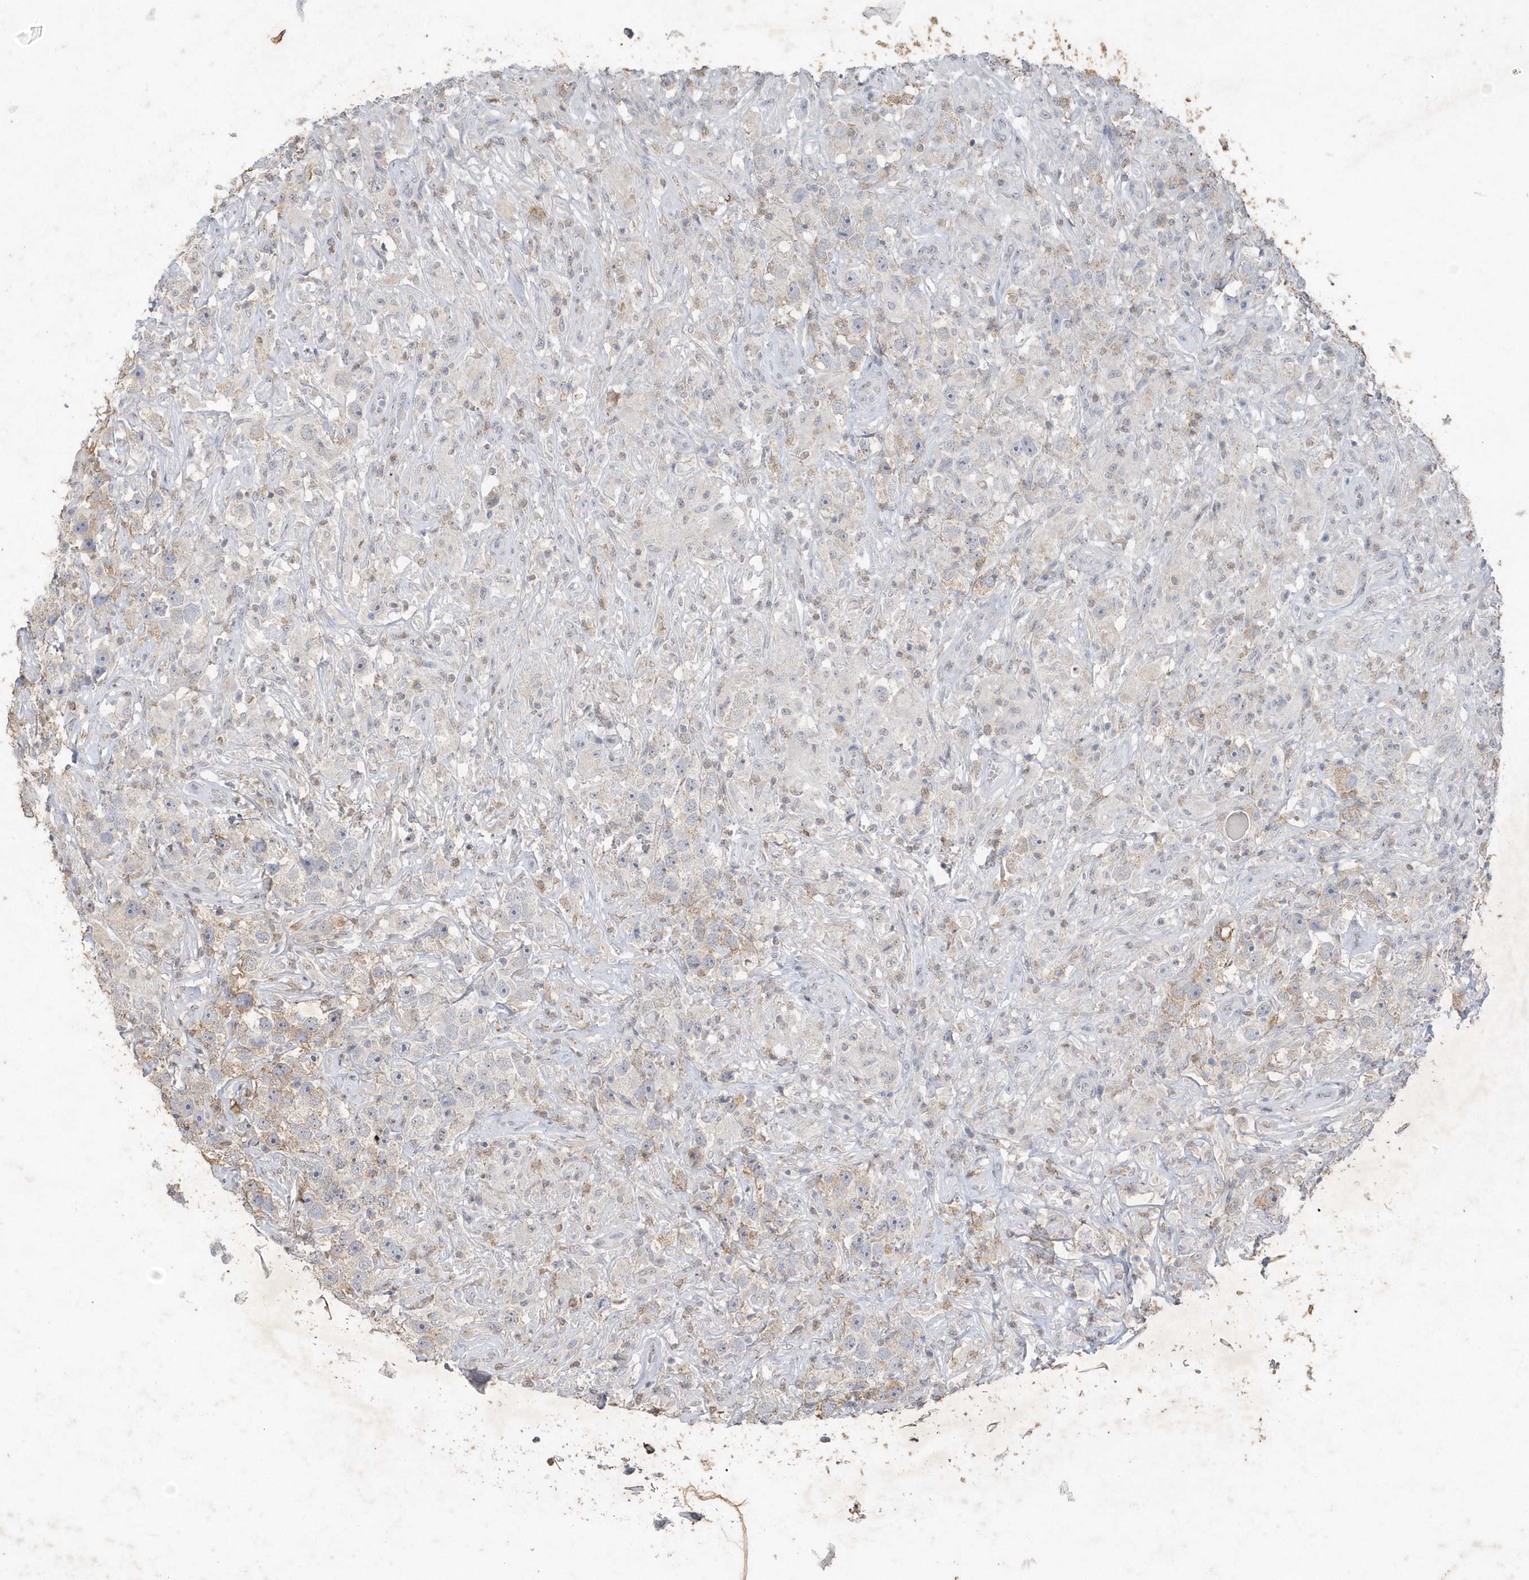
{"staining": {"intensity": "moderate", "quantity": "<25%", "location": "cytoplasmic/membranous"}, "tissue": "testis cancer", "cell_type": "Tumor cells", "image_type": "cancer", "snomed": [{"axis": "morphology", "description": "Seminoma, NOS"}, {"axis": "topography", "description": "Testis"}], "caption": "Immunohistochemical staining of human testis seminoma exhibits low levels of moderate cytoplasmic/membranous protein expression in about <25% of tumor cells.", "gene": "PDCD1", "patient": {"sex": "male", "age": 49}}